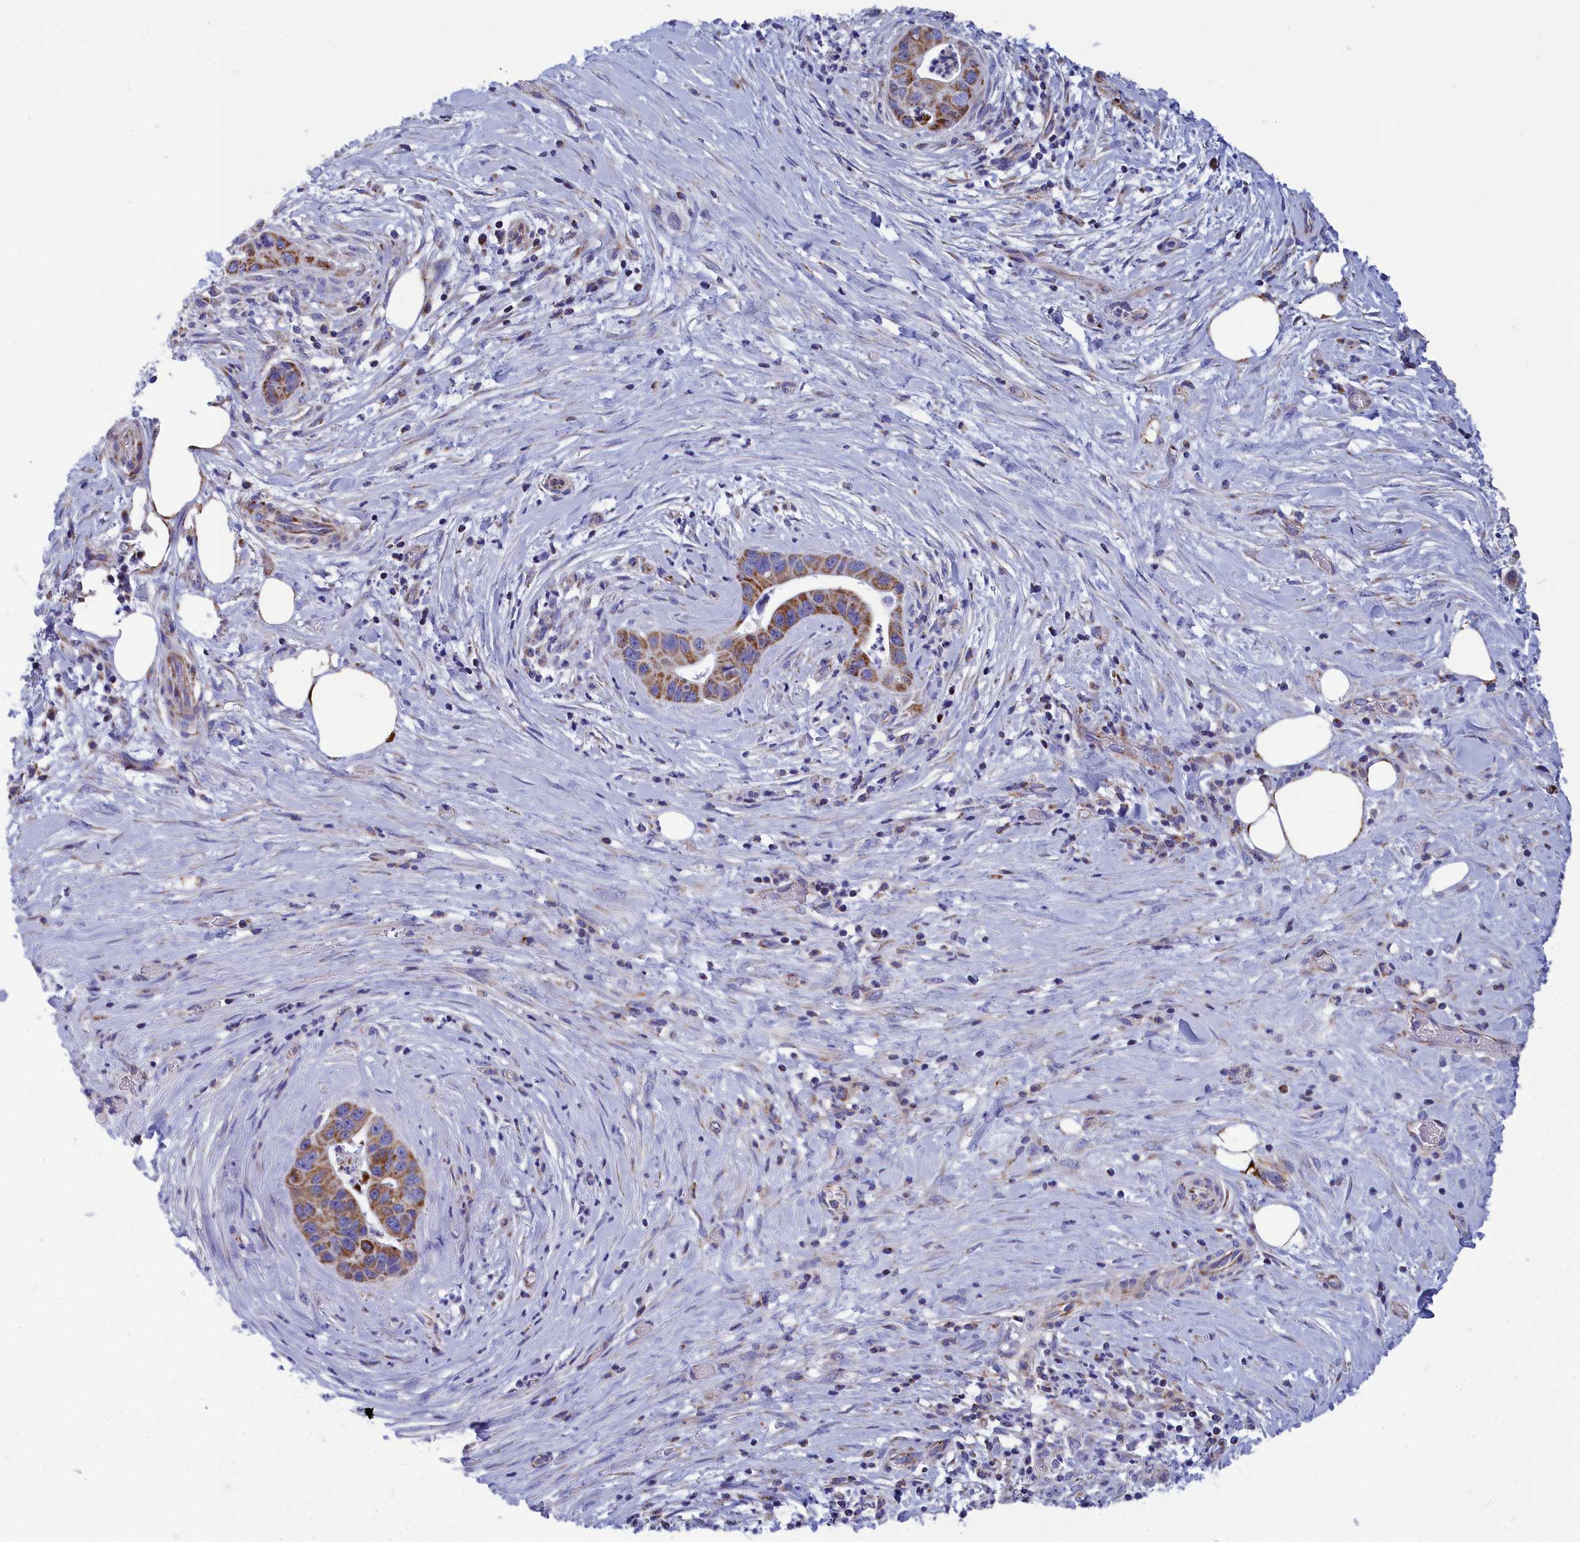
{"staining": {"intensity": "moderate", "quantity": ">75%", "location": "cytoplasmic/membranous"}, "tissue": "pancreatic cancer", "cell_type": "Tumor cells", "image_type": "cancer", "snomed": [{"axis": "morphology", "description": "Adenocarcinoma, NOS"}, {"axis": "topography", "description": "Pancreas"}], "caption": "Protein expression by IHC shows moderate cytoplasmic/membranous positivity in approximately >75% of tumor cells in pancreatic cancer (adenocarcinoma).", "gene": "CCRL2", "patient": {"sex": "male", "age": 73}}